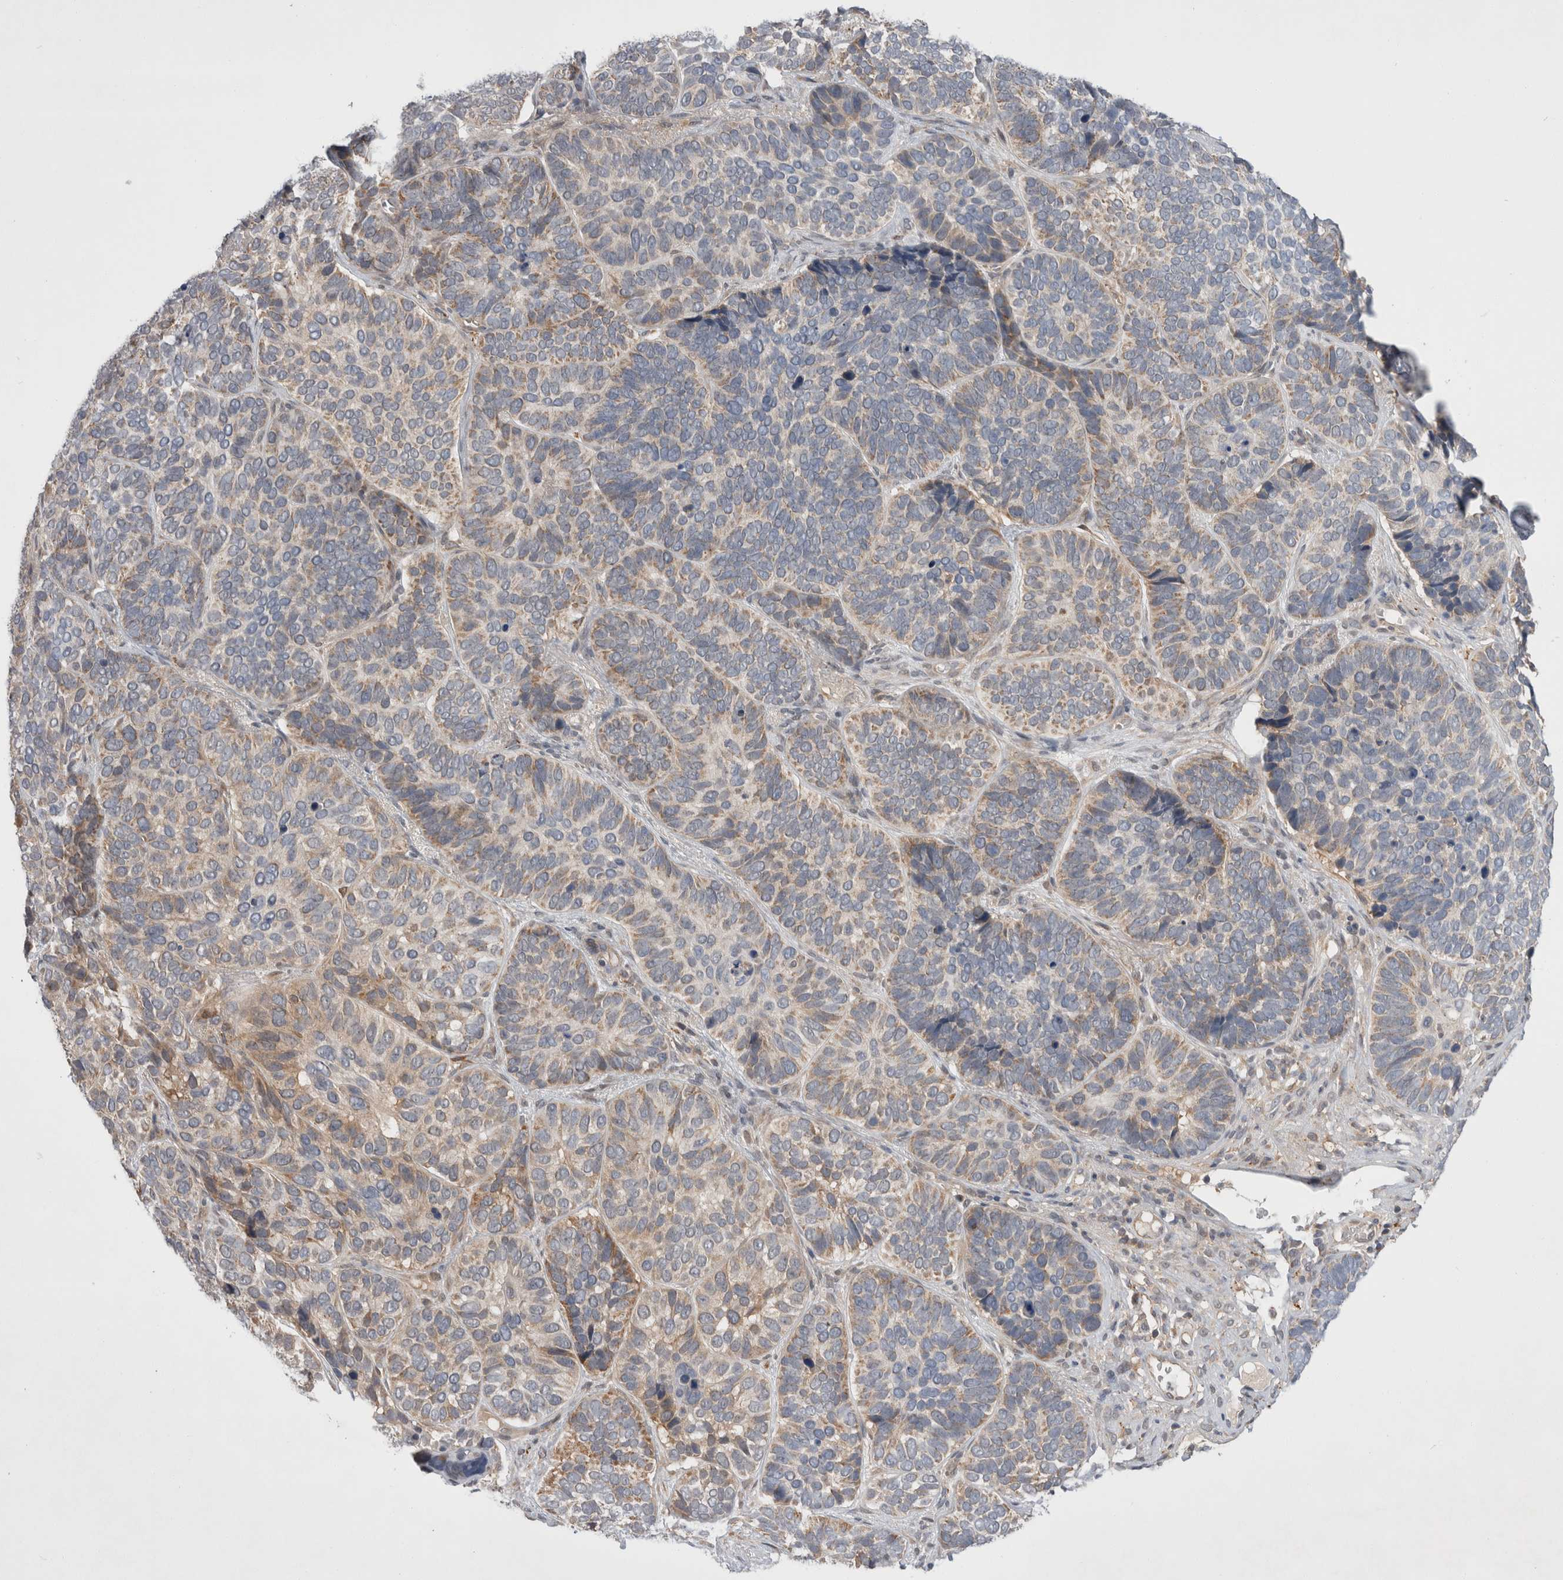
{"staining": {"intensity": "weak", "quantity": "25%-75%", "location": "cytoplasmic/membranous"}, "tissue": "skin cancer", "cell_type": "Tumor cells", "image_type": "cancer", "snomed": [{"axis": "morphology", "description": "Basal cell carcinoma"}, {"axis": "topography", "description": "Skin"}], "caption": "An immunohistochemistry image of tumor tissue is shown. Protein staining in brown highlights weak cytoplasmic/membranous positivity in basal cell carcinoma (skin) within tumor cells. (IHC, brightfield microscopy, high magnification).", "gene": "MRPL37", "patient": {"sex": "male", "age": 62}}